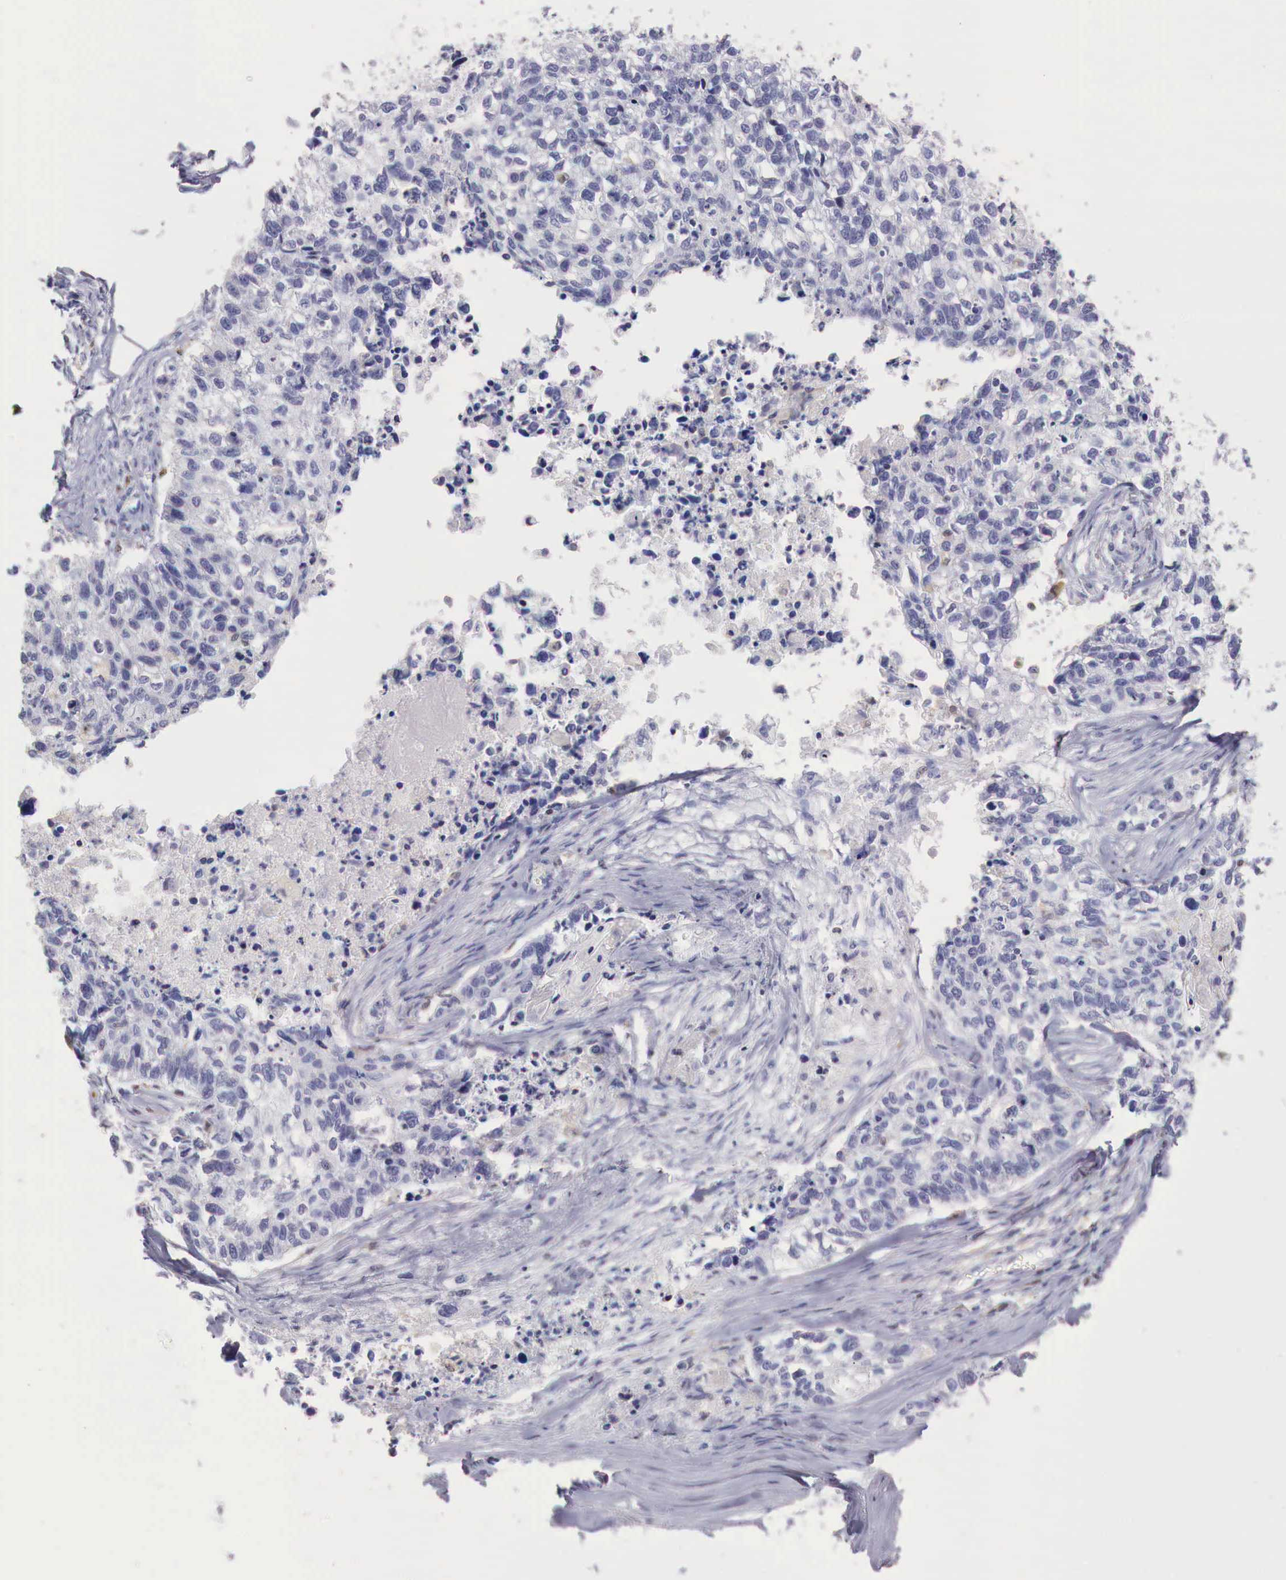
{"staining": {"intensity": "negative", "quantity": "none", "location": "none"}, "tissue": "lung cancer", "cell_type": "Tumor cells", "image_type": "cancer", "snomed": [{"axis": "morphology", "description": "Squamous cell carcinoma, NOS"}, {"axis": "topography", "description": "Lymph node"}, {"axis": "topography", "description": "Lung"}], "caption": "Tumor cells are negative for protein expression in human lung squamous cell carcinoma.", "gene": "RENBP", "patient": {"sex": "male", "age": 74}}